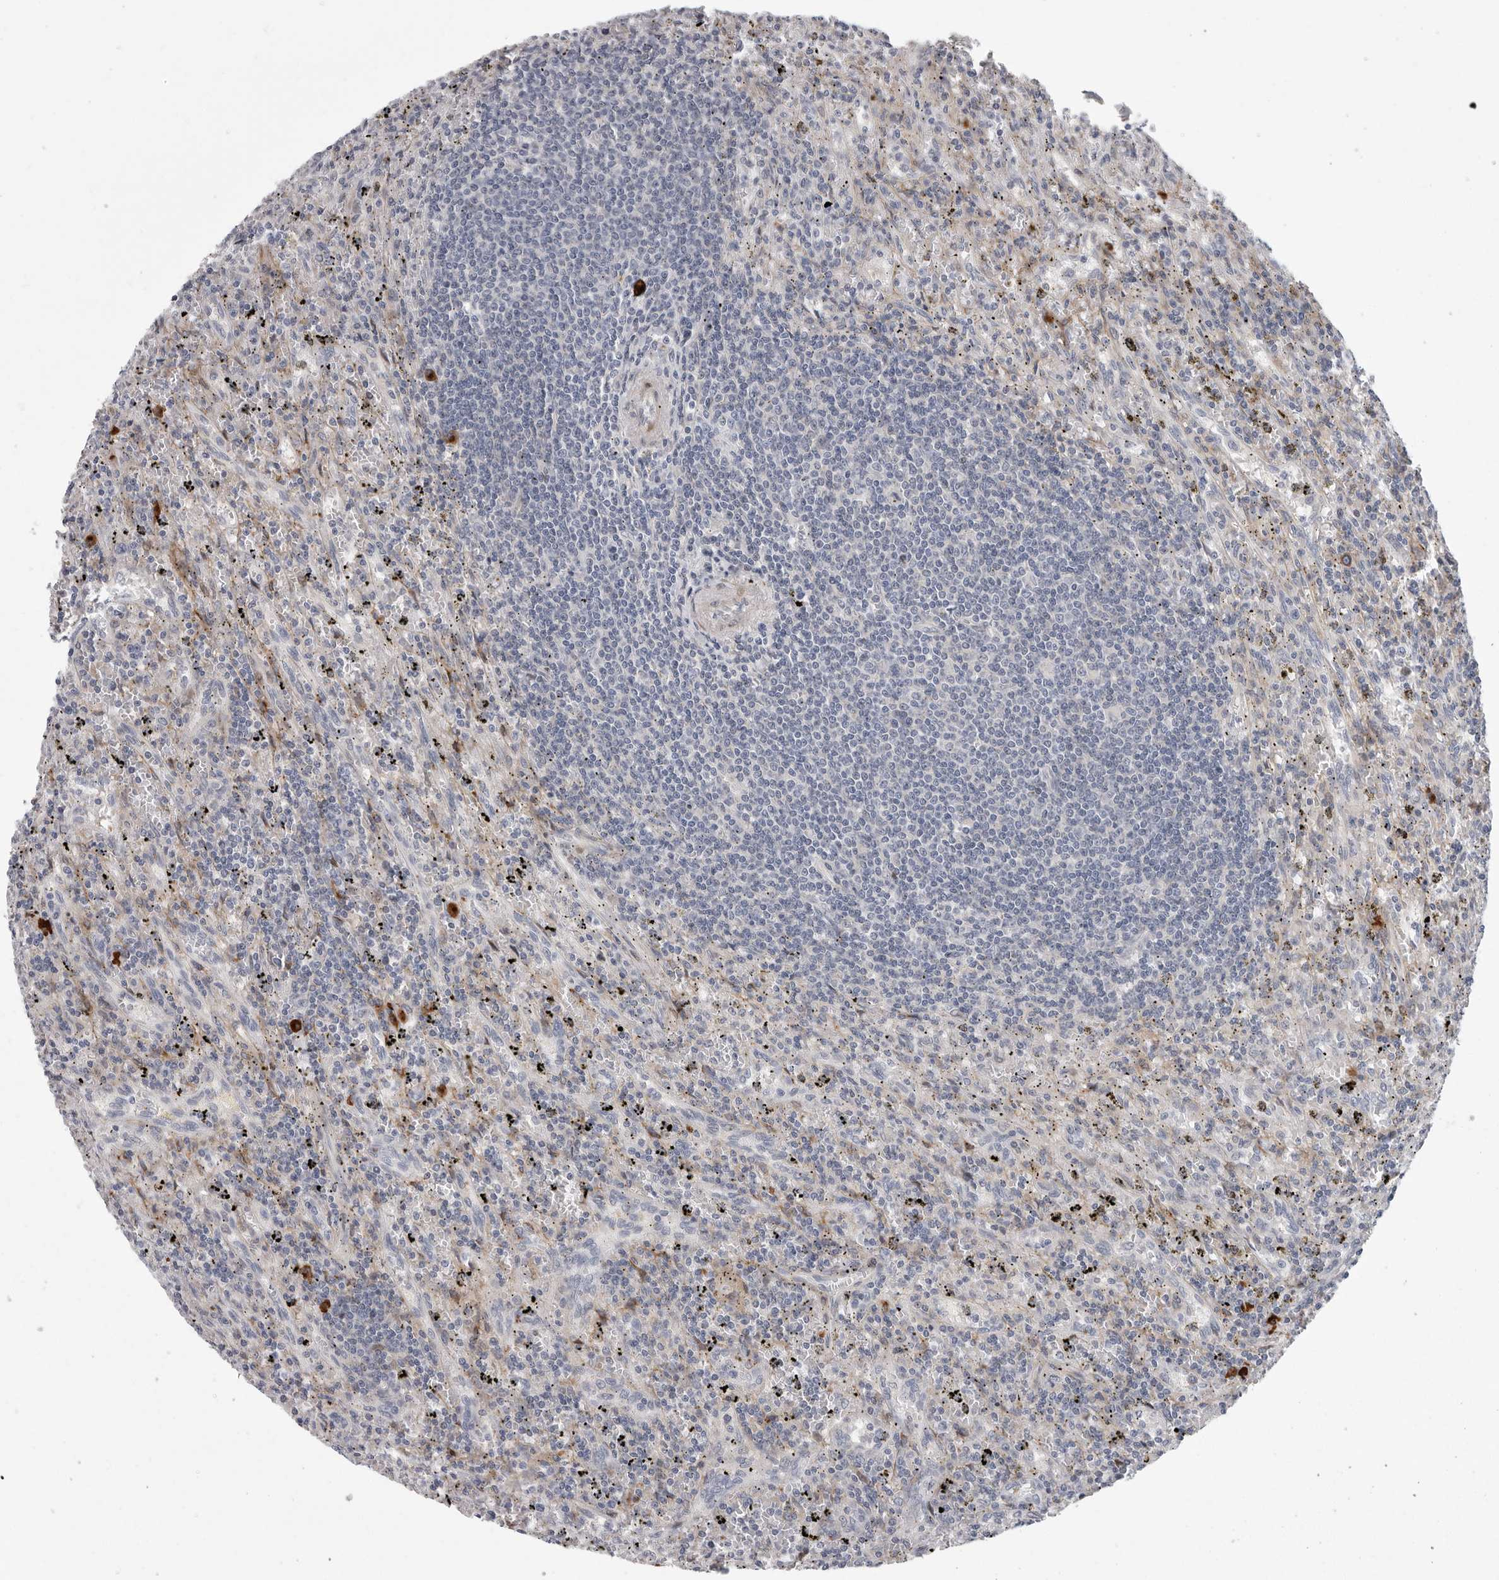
{"staining": {"intensity": "negative", "quantity": "none", "location": "none"}, "tissue": "lymphoma", "cell_type": "Tumor cells", "image_type": "cancer", "snomed": [{"axis": "morphology", "description": "Malignant lymphoma, non-Hodgkin's type, Low grade"}, {"axis": "topography", "description": "Spleen"}], "caption": "A high-resolution photomicrograph shows immunohistochemistry staining of low-grade malignant lymphoma, non-Hodgkin's type, which reveals no significant expression in tumor cells.", "gene": "ATXN3L", "patient": {"sex": "male", "age": 76}}